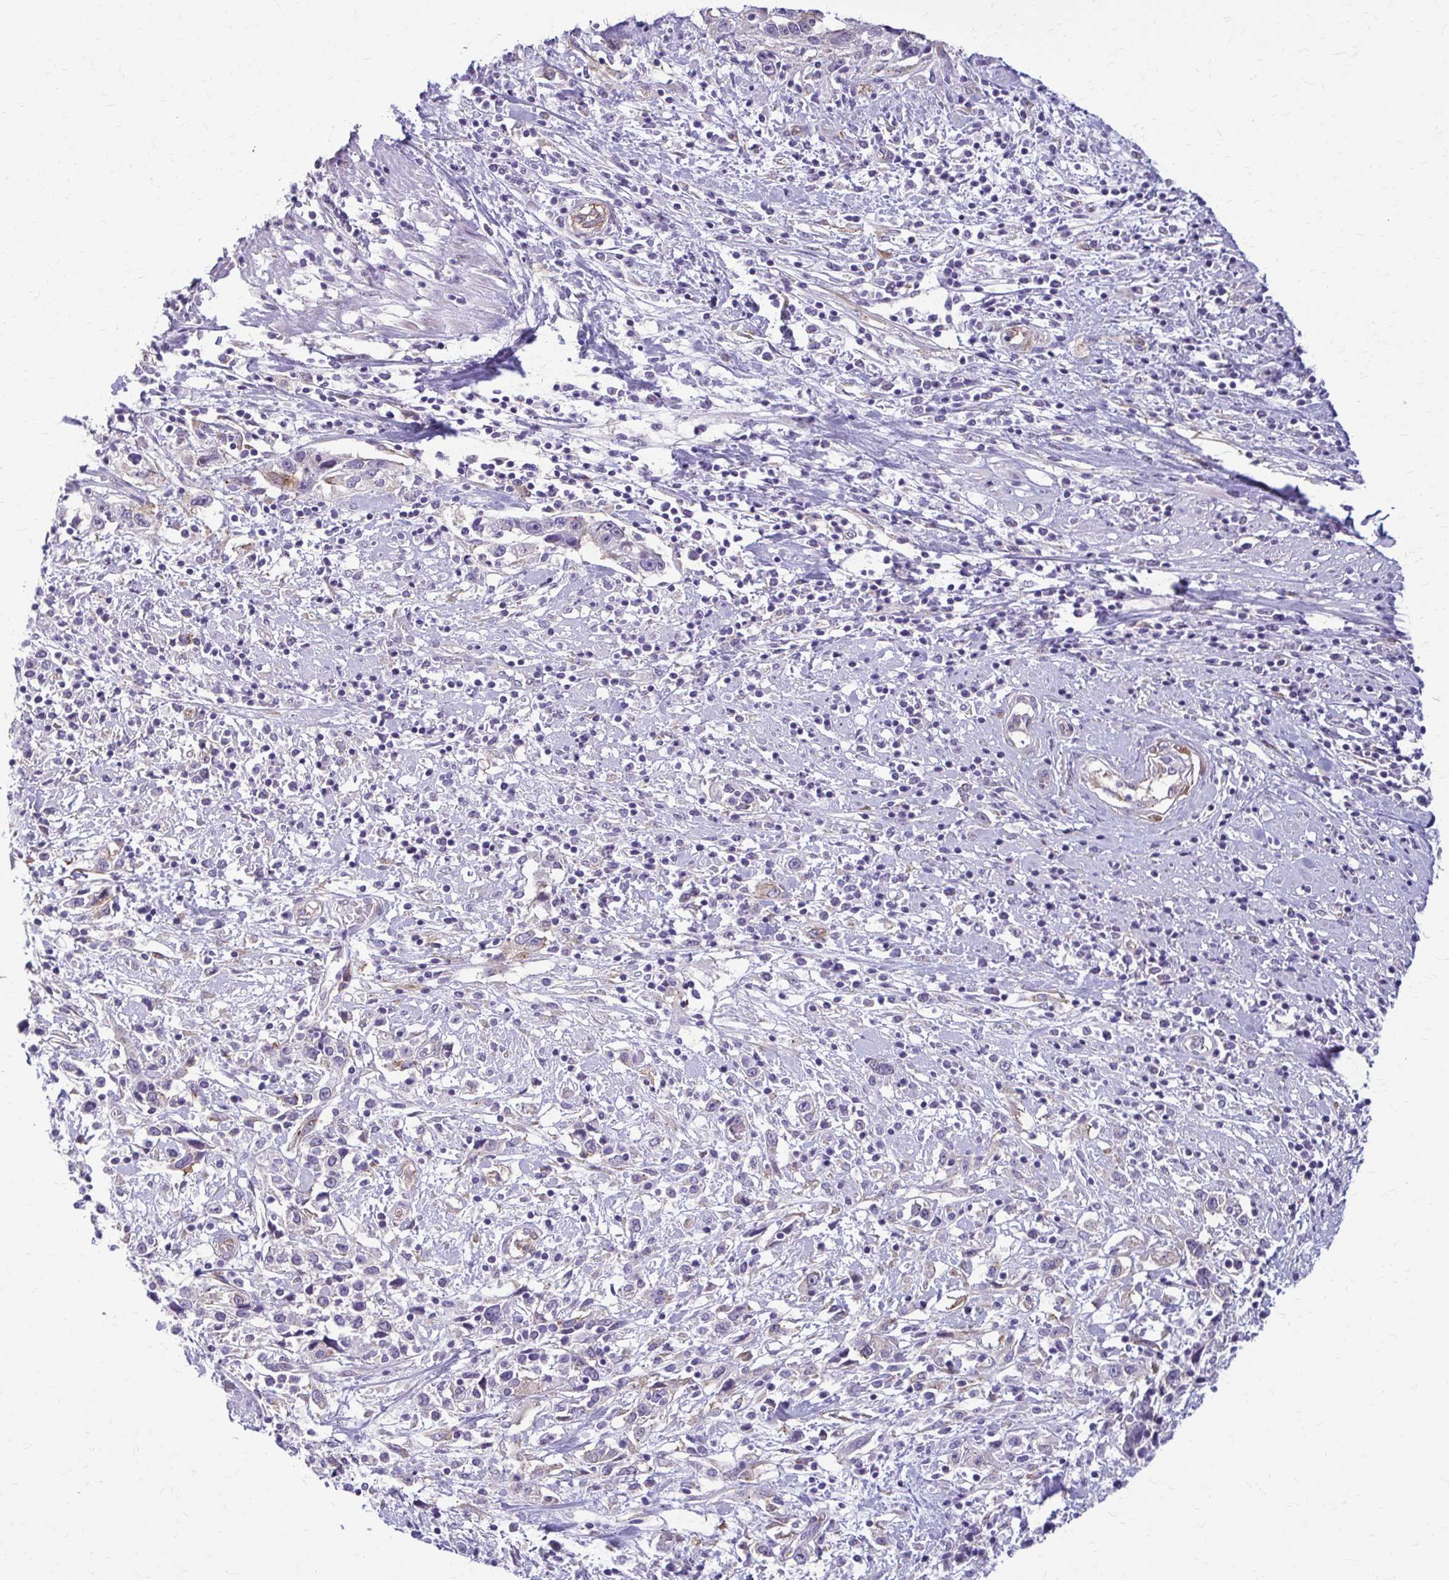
{"staining": {"intensity": "negative", "quantity": "none", "location": "none"}, "tissue": "cervical cancer", "cell_type": "Tumor cells", "image_type": "cancer", "snomed": [{"axis": "morphology", "description": "Adenocarcinoma, NOS"}, {"axis": "topography", "description": "Cervix"}], "caption": "DAB immunohistochemical staining of cervical adenocarcinoma reveals no significant positivity in tumor cells.", "gene": "DEPP1", "patient": {"sex": "female", "age": 40}}